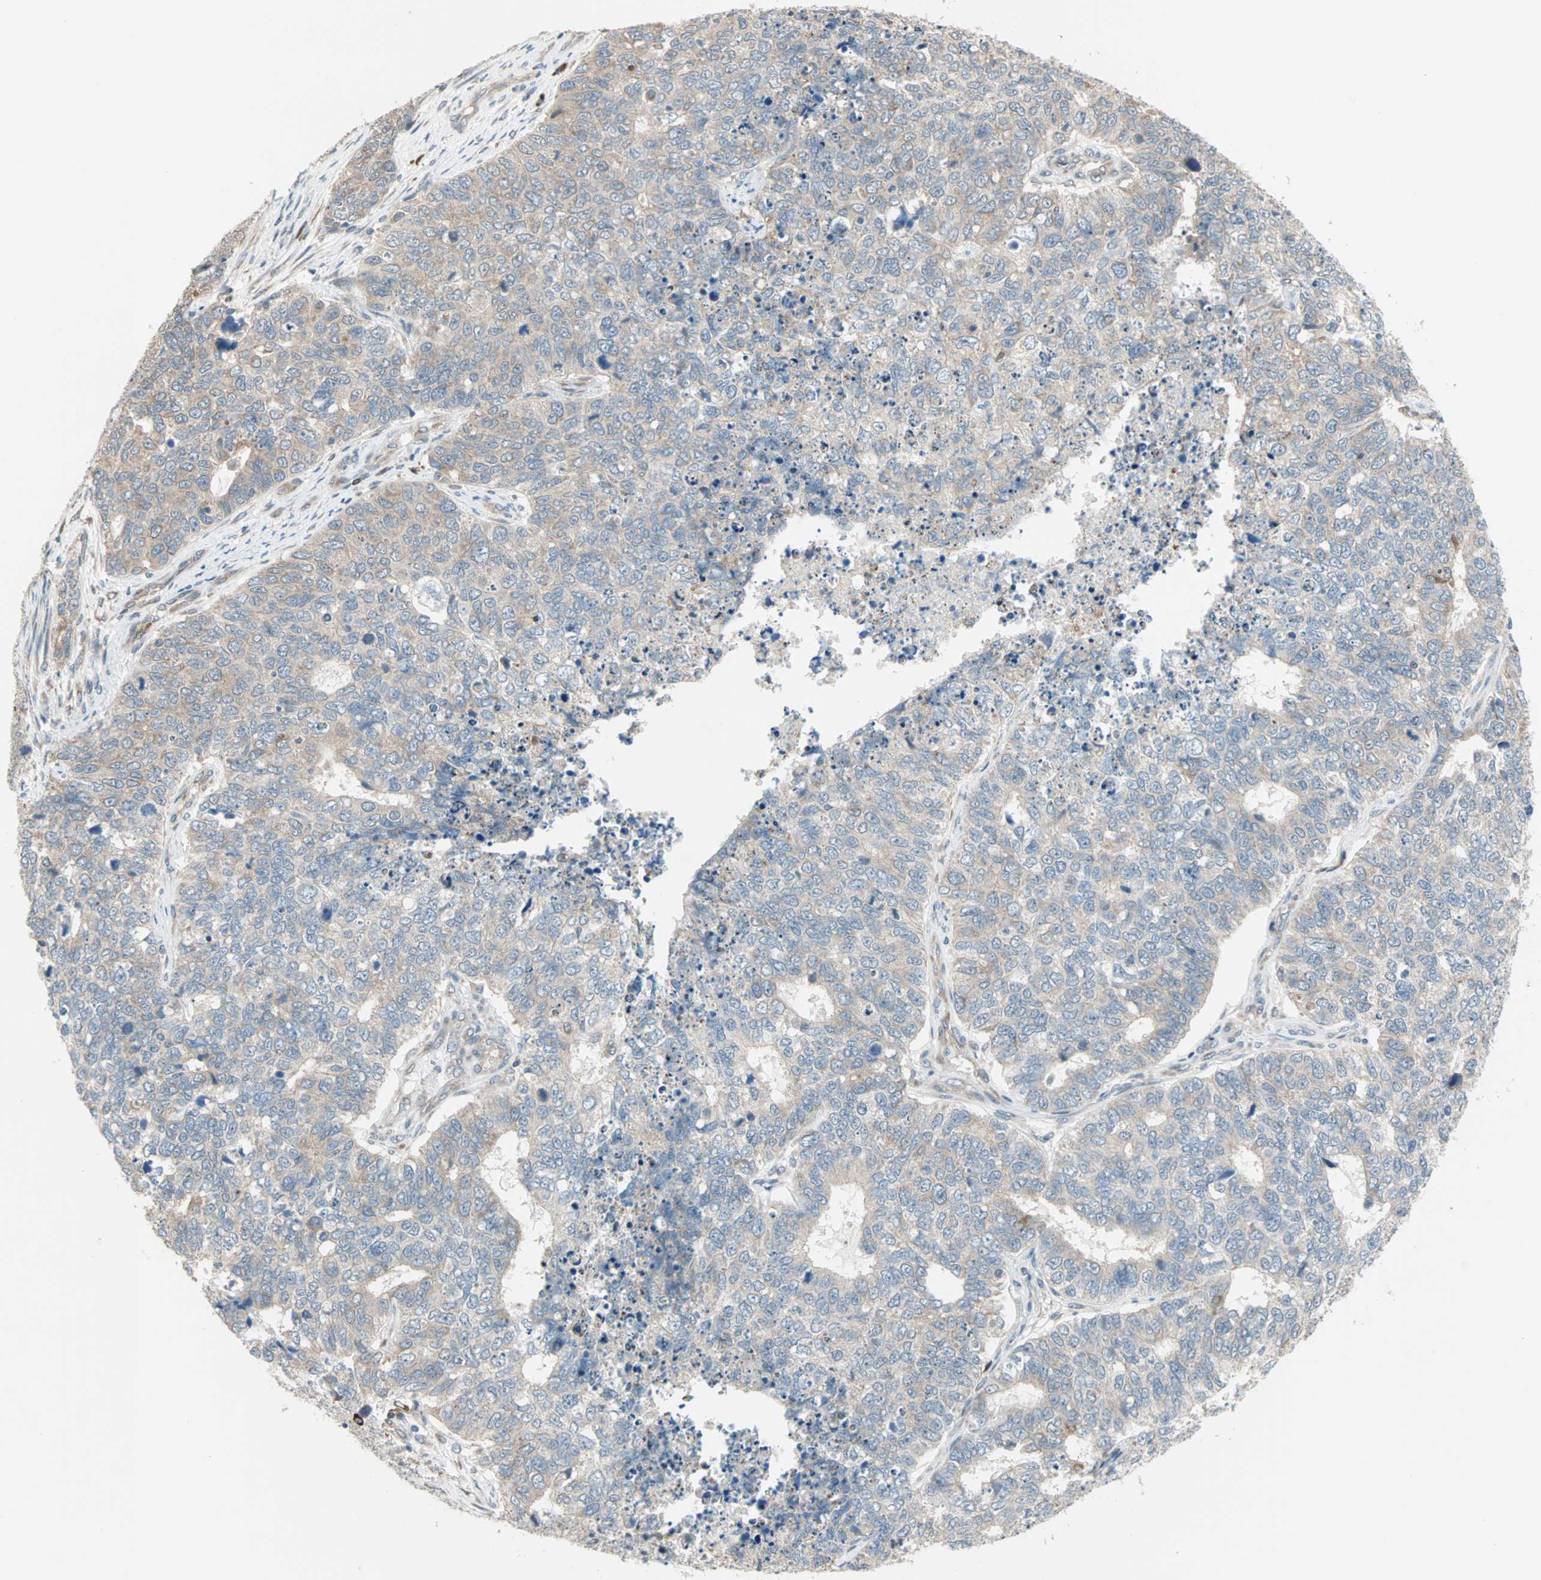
{"staining": {"intensity": "weak", "quantity": "25%-75%", "location": "cytoplasmic/membranous"}, "tissue": "cervical cancer", "cell_type": "Tumor cells", "image_type": "cancer", "snomed": [{"axis": "morphology", "description": "Squamous cell carcinoma, NOS"}, {"axis": "topography", "description": "Cervix"}], "caption": "Immunohistochemical staining of cervical cancer (squamous cell carcinoma) shows weak cytoplasmic/membranous protein staining in approximately 25%-75% of tumor cells.", "gene": "SAR1A", "patient": {"sex": "female", "age": 63}}